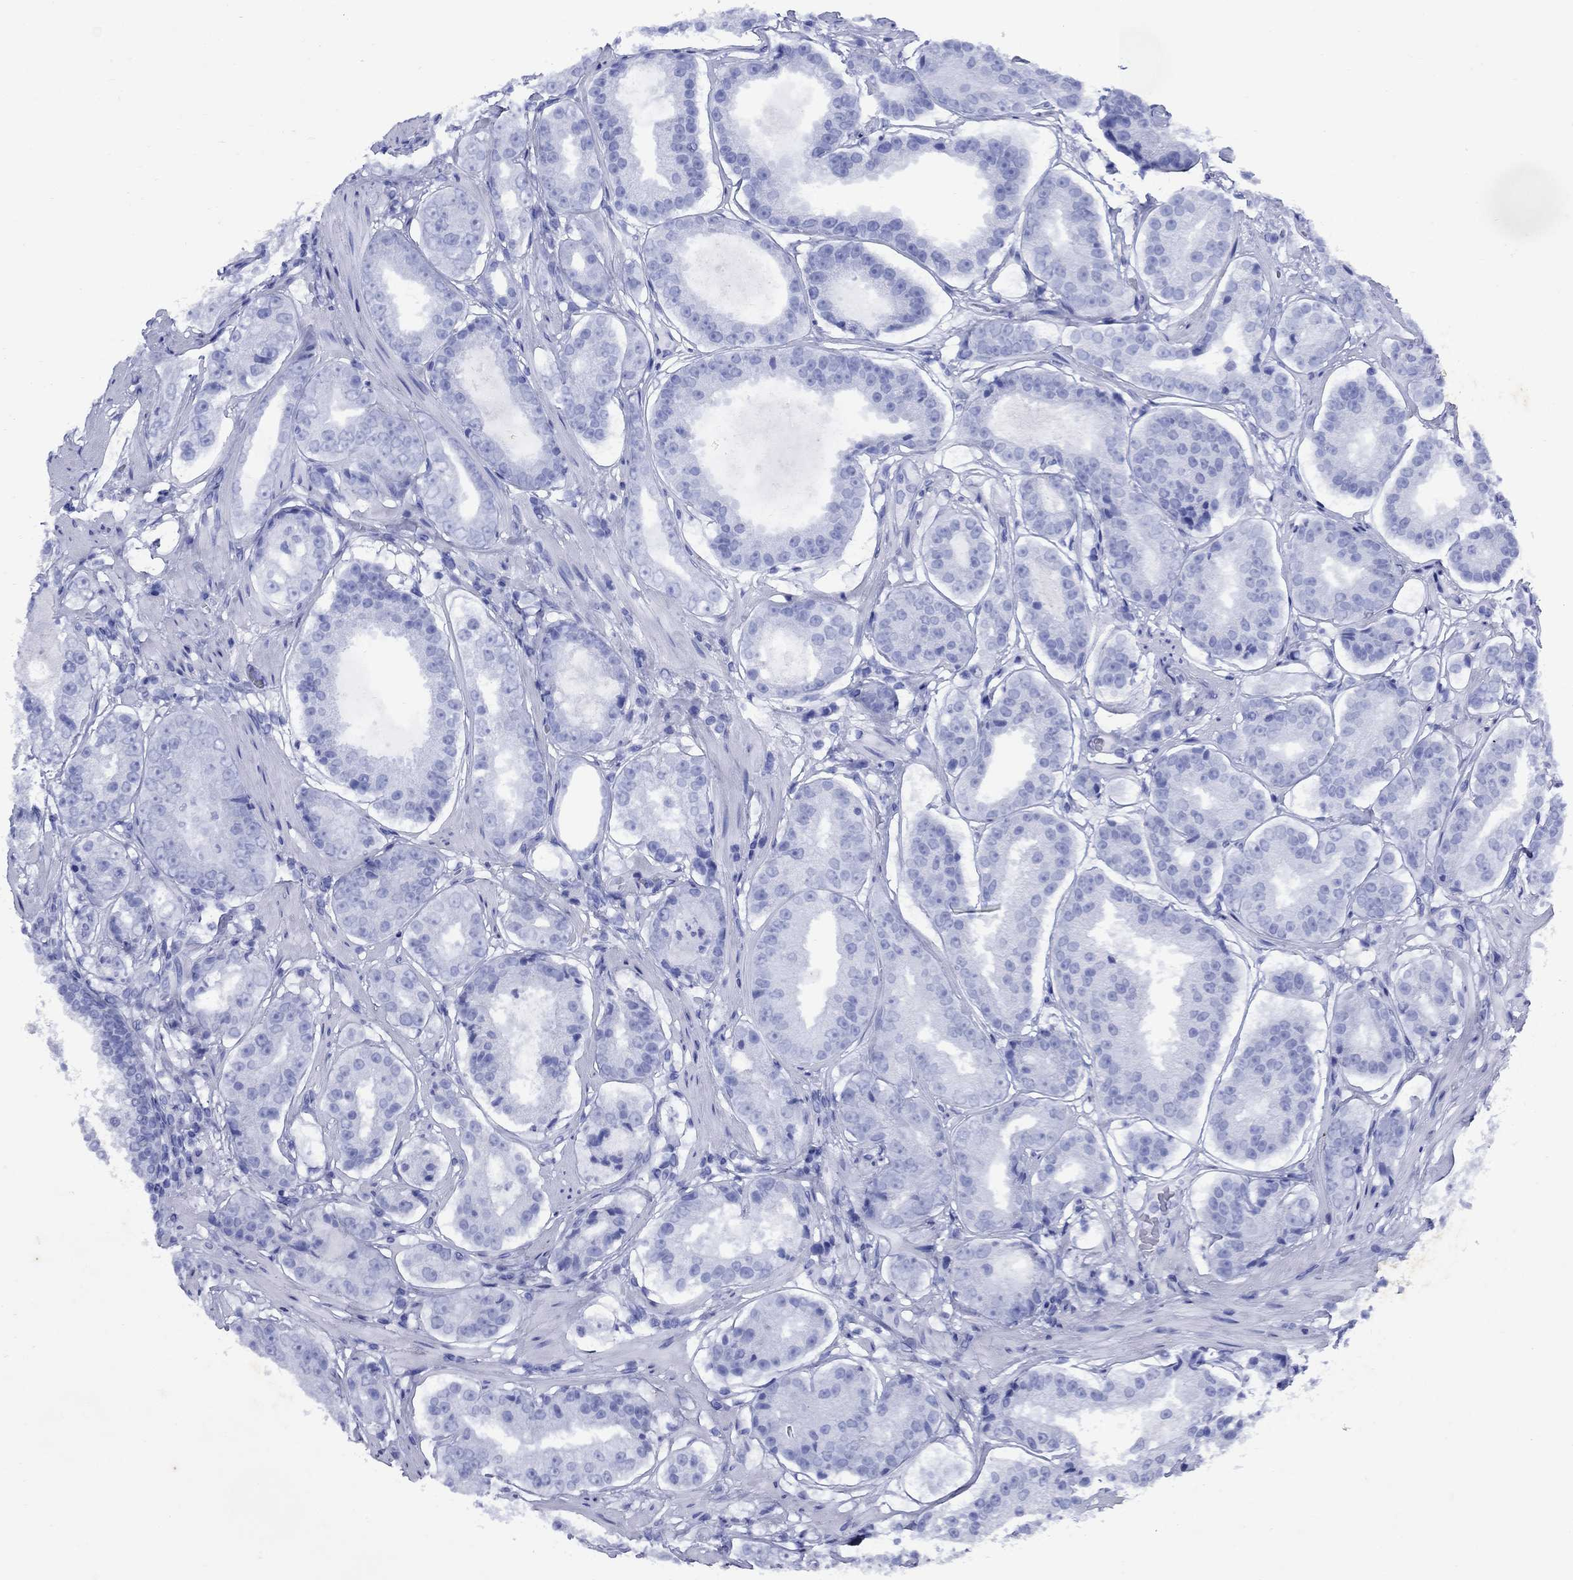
{"staining": {"intensity": "negative", "quantity": "none", "location": "none"}, "tissue": "prostate cancer", "cell_type": "Tumor cells", "image_type": "cancer", "snomed": [{"axis": "morphology", "description": "Adenocarcinoma, Low grade"}, {"axis": "topography", "description": "Prostate"}], "caption": "There is no significant positivity in tumor cells of adenocarcinoma (low-grade) (prostate). (DAB IHC, high magnification).", "gene": "CD1A", "patient": {"sex": "male", "age": 60}}